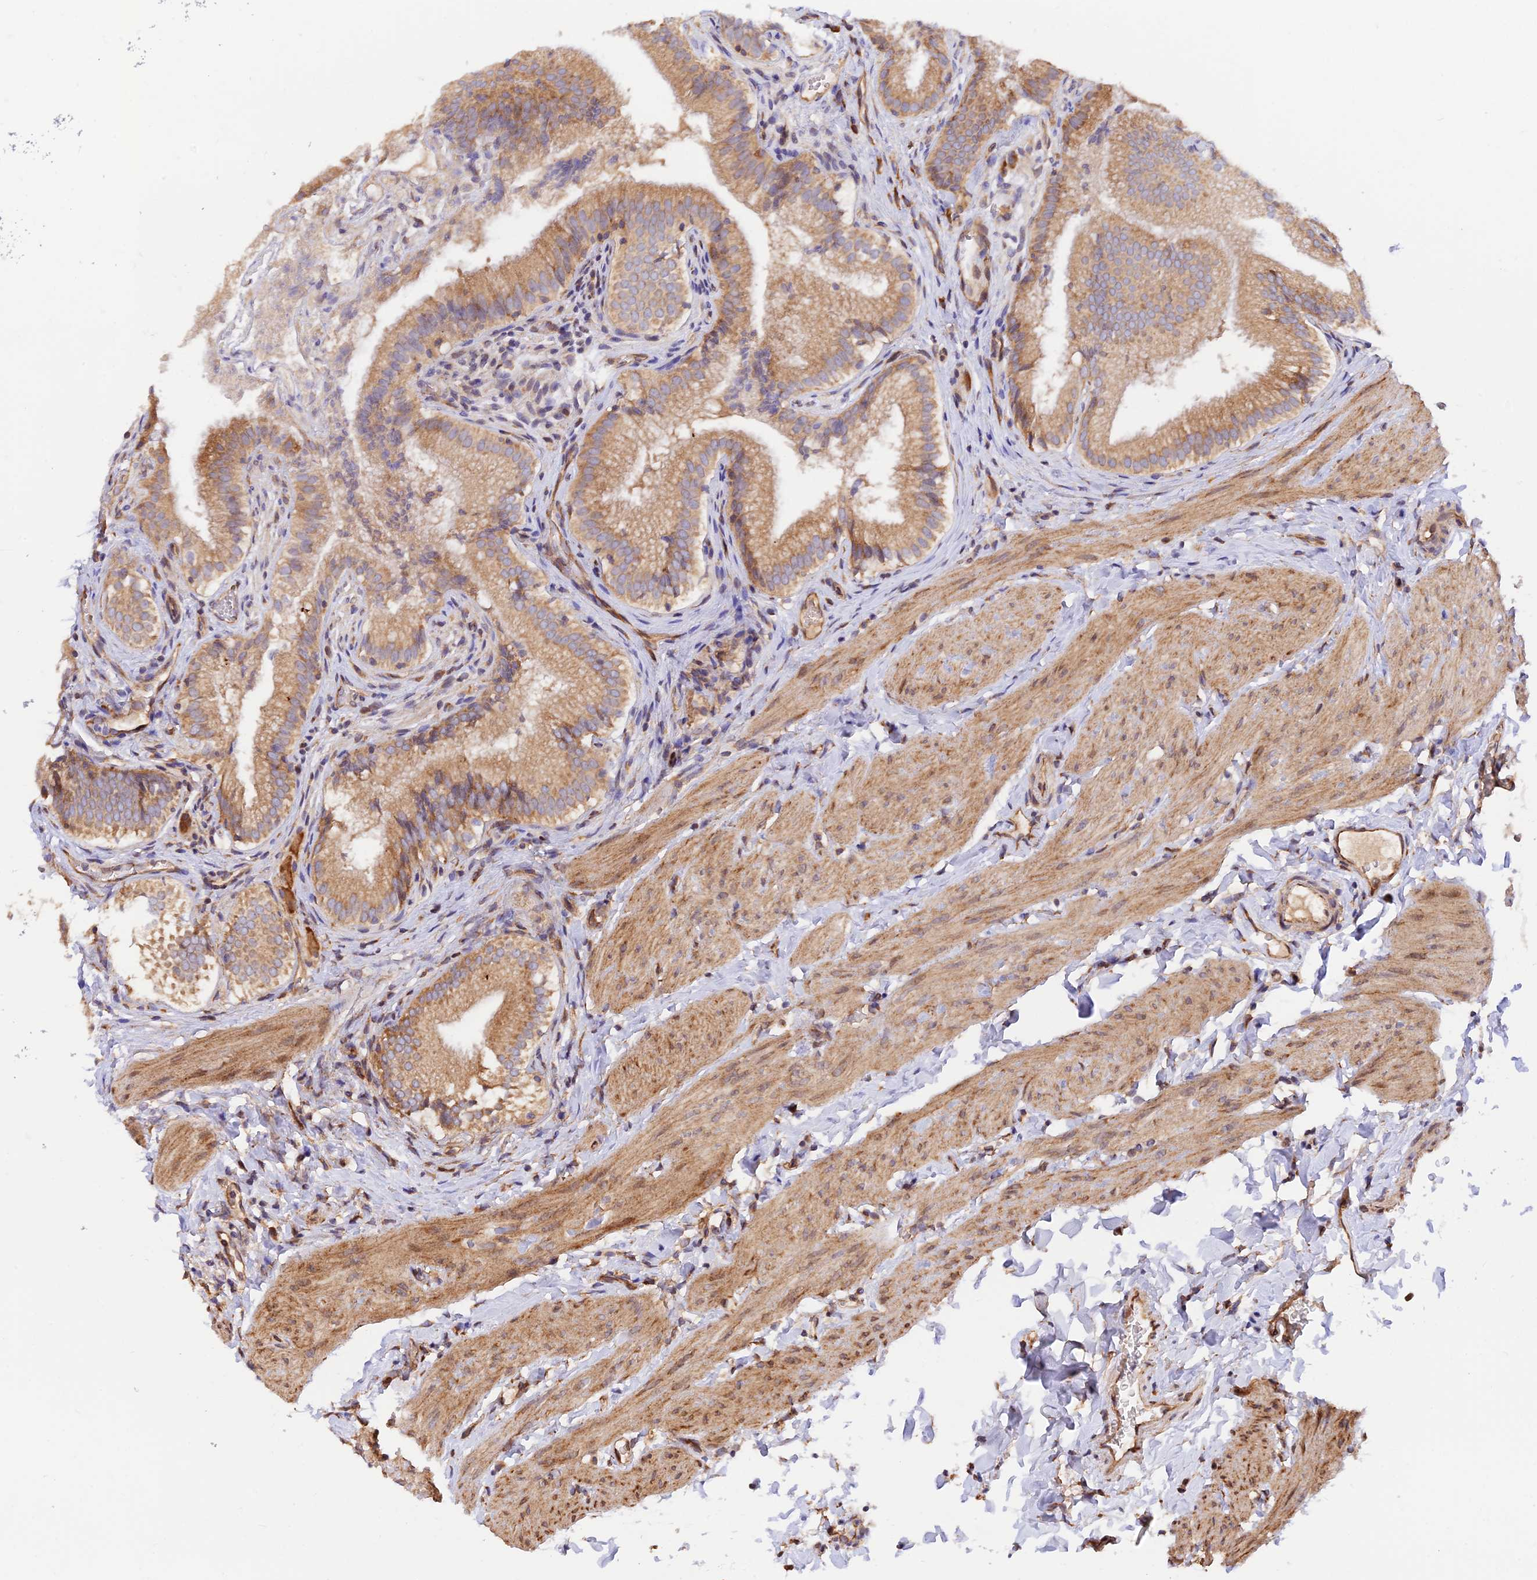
{"staining": {"intensity": "moderate", "quantity": ">75%", "location": "cytoplasmic/membranous"}, "tissue": "gallbladder", "cell_type": "Glandular cells", "image_type": "normal", "snomed": [{"axis": "morphology", "description": "Normal tissue, NOS"}, {"axis": "topography", "description": "Gallbladder"}], "caption": "A brown stain shows moderate cytoplasmic/membranous positivity of a protein in glandular cells of normal human gallbladder. The protein of interest is shown in brown color, while the nuclei are stained blue.", "gene": "RPL5", "patient": {"sex": "female", "age": 30}}